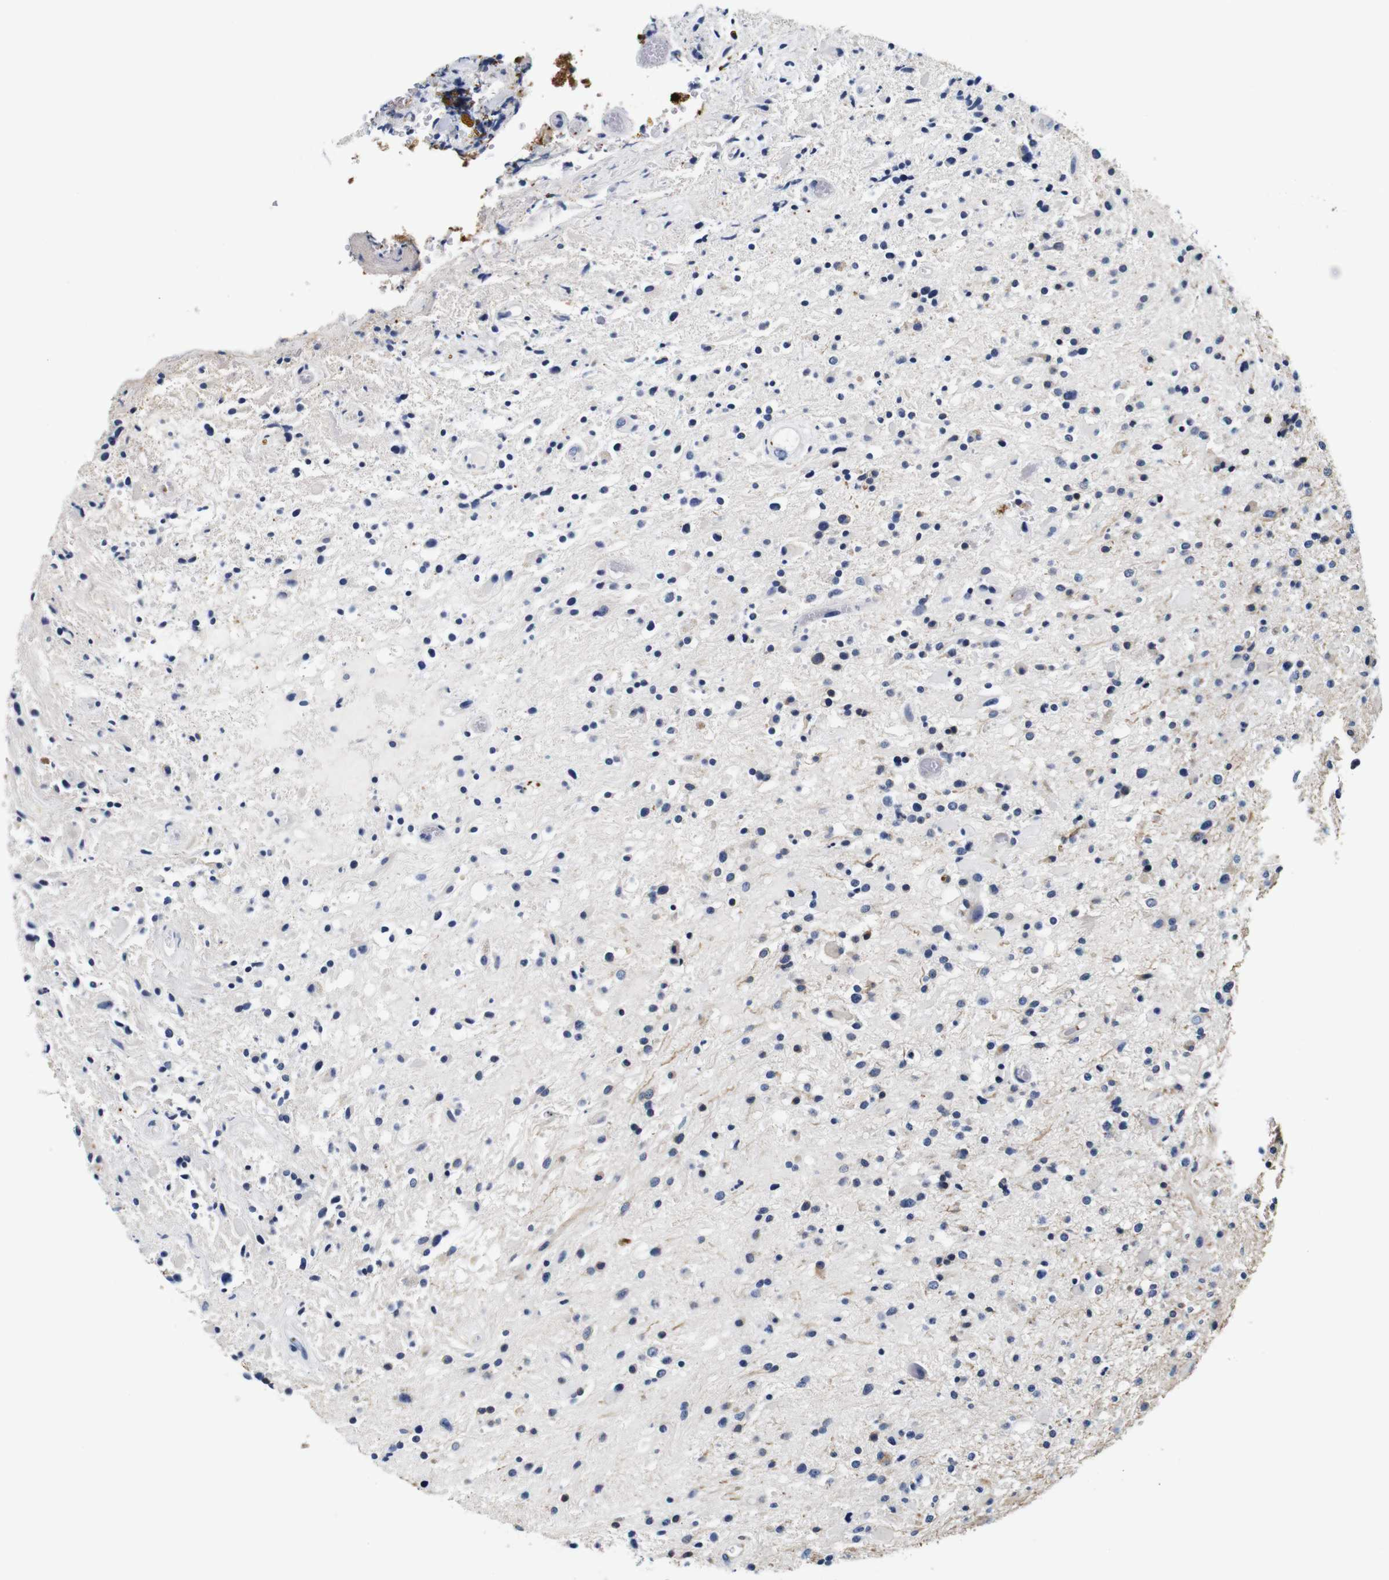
{"staining": {"intensity": "negative", "quantity": "none", "location": "none"}, "tissue": "glioma", "cell_type": "Tumor cells", "image_type": "cancer", "snomed": [{"axis": "morphology", "description": "Glioma, malignant, High grade"}, {"axis": "topography", "description": "Brain"}], "caption": "A high-resolution micrograph shows IHC staining of glioma, which demonstrates no significant expression in tumor cells.", "gene": "GP1BA", "patient": {"sex": "male", "age": 33}}